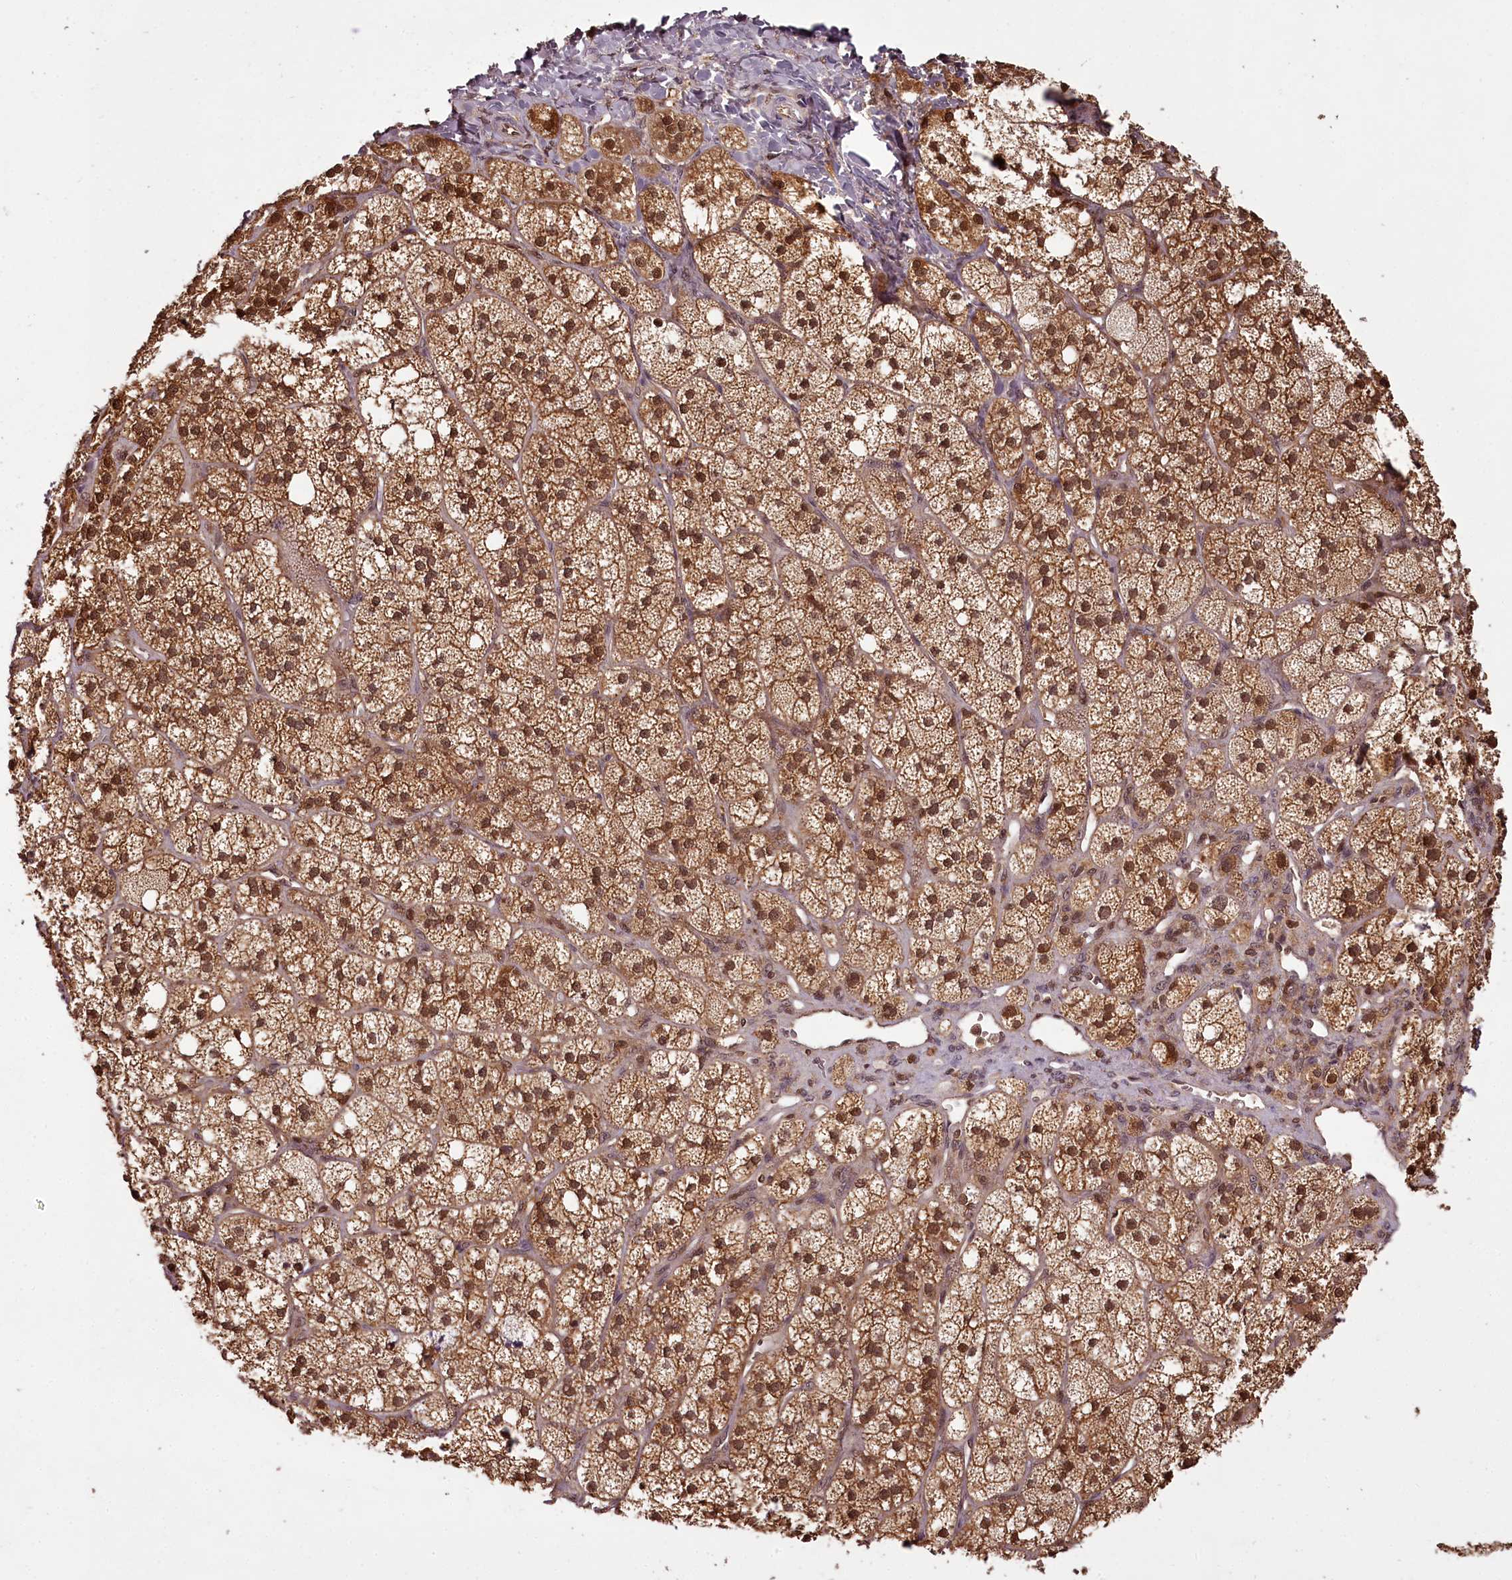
{"staining": {"intensity": "moderate", "quantity": ">75%", "location": "cytoplasmic/membranous,nuclear"}, "tissue": "adrenal gland", "cell_type": "Glandular cells", "image_type": "normal", "snomed": [{"axis": "morphology", "description": "Normal tissue, NOS"}, {"axis": "topography", "description": "Adrenal gland"}], "caption": "This is a micrograph of IHC staining of benign adrenal gland, which shows moderate positivity in the cytoplasmic/membranous,nuclear of glandular cells.", "gene": "NPRL2", "patient": {"sex": "male", "age": 61}}